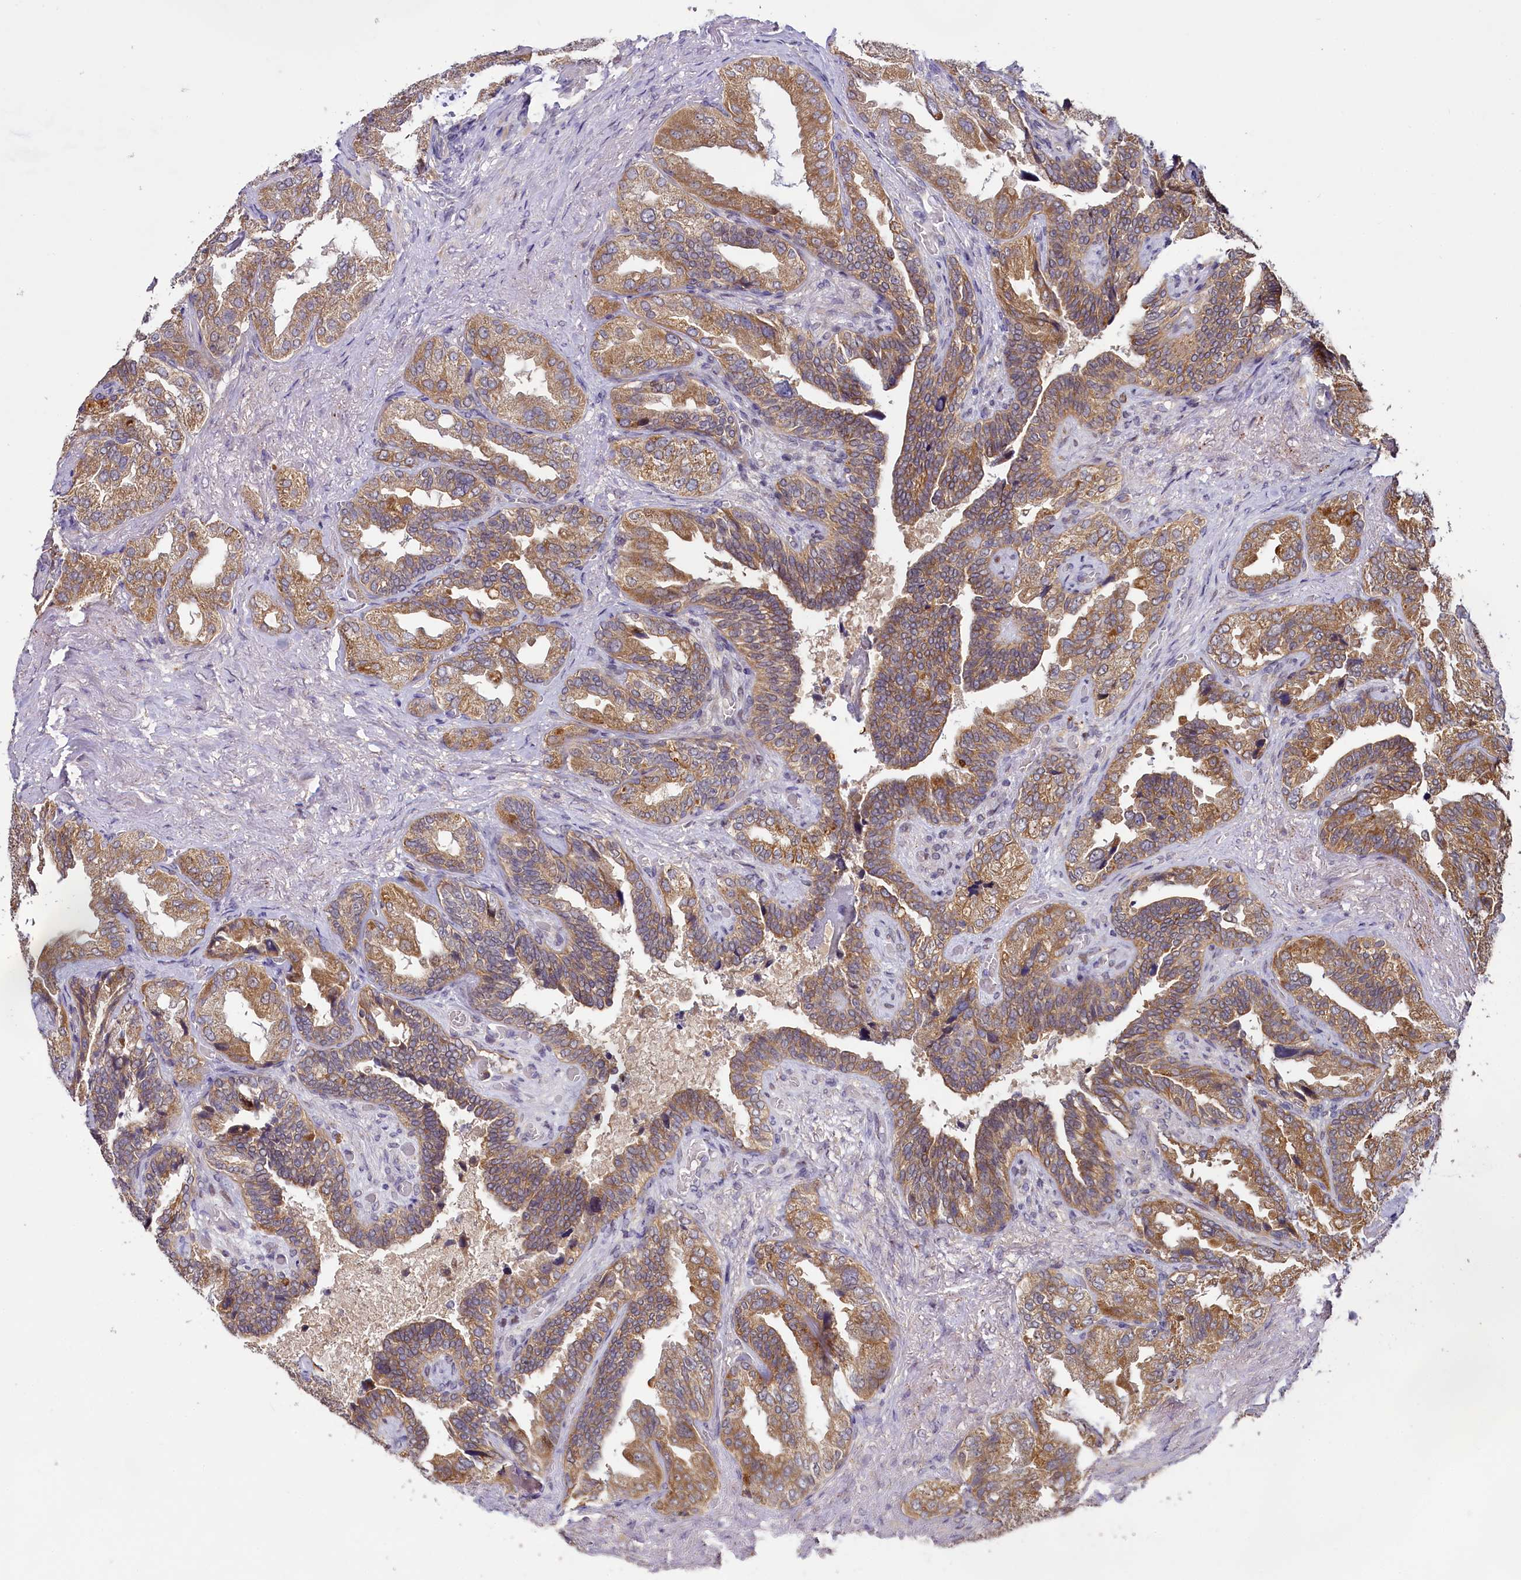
{"staining": {"intensity": "moderate", "quantity": ">75%", "location": "cytoplasmic/membranous"}, "tissue": "seminal vesicle", "cell_type": "Glandular cells", "image_type": "normal", "snomed": [{"axis": "morphology", "description": "Normal tissue, NOS"}, {"axis": "topography", "description": "Seminal veicle"}, {"axis": "topography", "description": "Peripheral nerve tissue"}], "caption": "IHC photomicrograph of unremarkable seminal vesicle: human seminal vesicle stained using immunohistochemistry reveals medium levels of moderate protein expression localized specifically in the cytoplasmic/membranous of glandular cells, appearing as a cytoplasmic/membranous brown color.", "gene": "TMEM39A", "patient": {"sex": "male", "age": 63}}